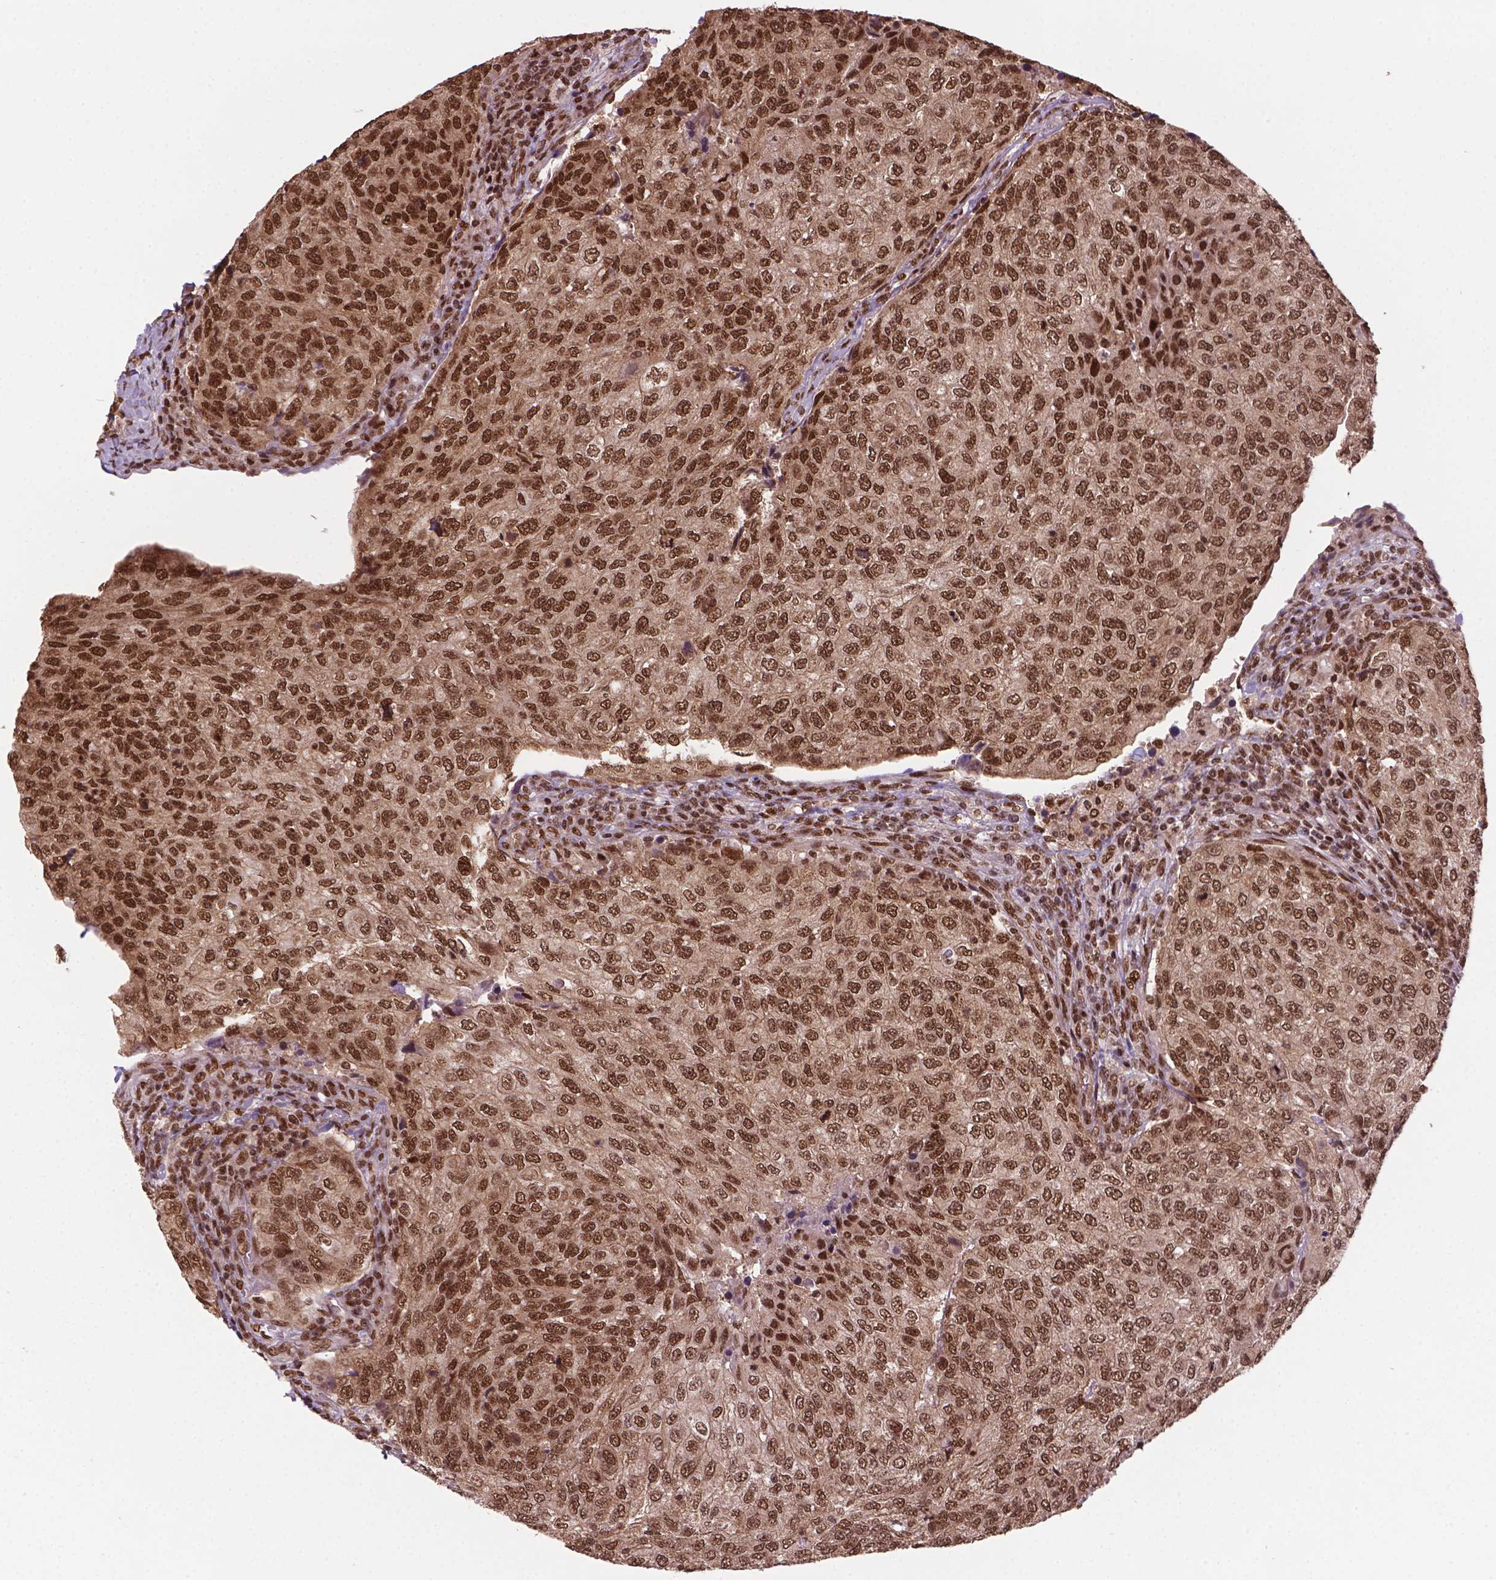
{"staining": {"intensity": "moderate", "quantity": ">75%", "location": "cytoplasmic/membranous,nuclear"}, "tissue": "urothelial cancer", "cell_type": "Tumor cells", "image_type": "cancer", "snomed": [{"axis": "morphology", "description": "Urothelial carcinoma, High grade"}, {"axis": "topography", "description": "Urinary bladder"}], "caption": "This photomicrograph displays urothelial cancer stained with IHC to label a protein in brown. The cytoplasmic/membranous and nuclear of tumor cells show moderate positivity for the protein. Nuclei are counter-stained blue.", "gene": "SIRT6", "patient": {"sex": "female", "age": 78}}